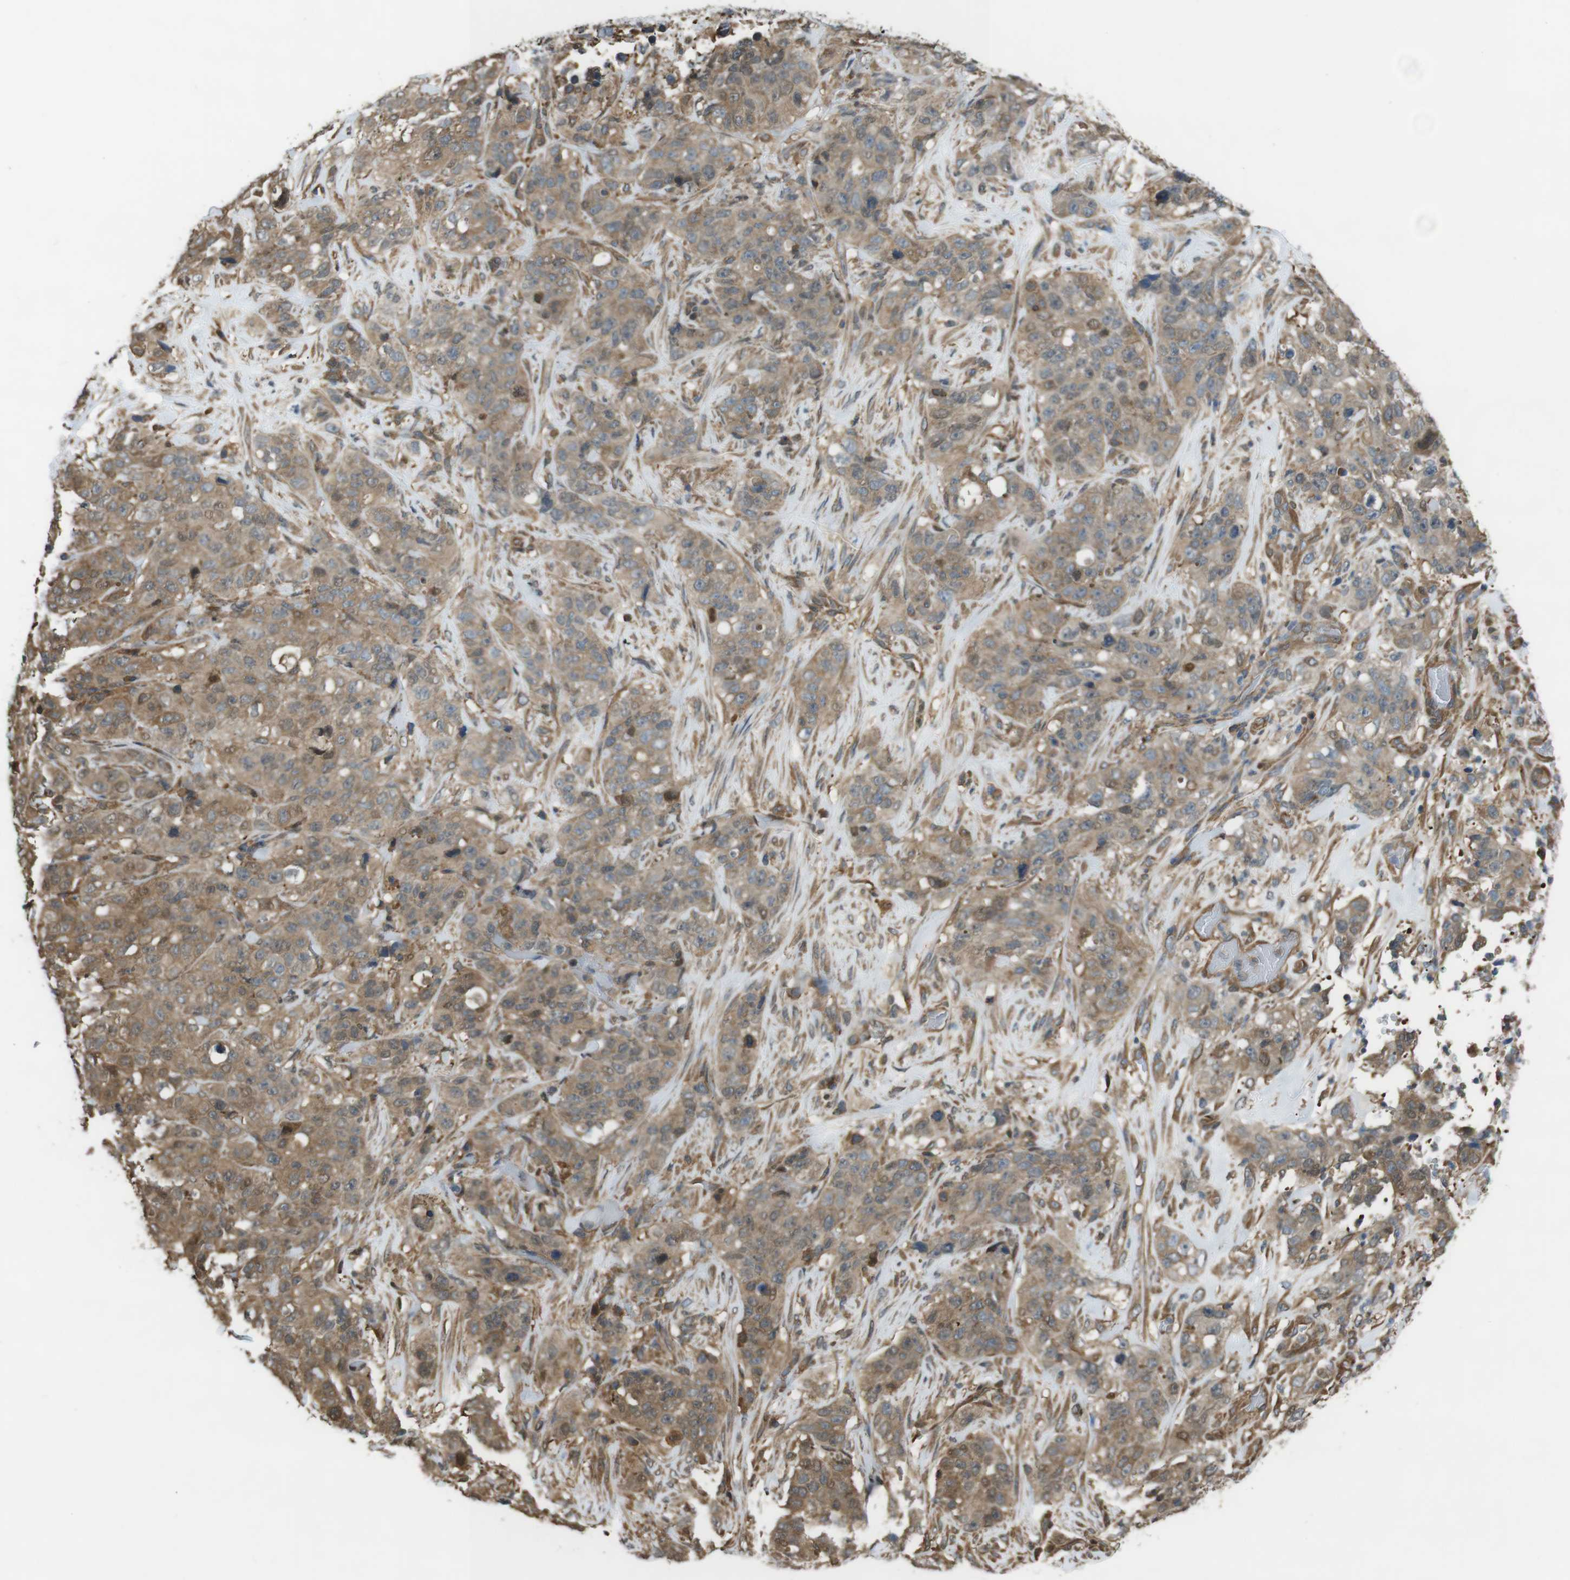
{"staining": {"intensity": "moderate", "quantity": ">75%", "location": "cytoplasmic/membranous"}, "tissue": "stomach cancer", "cell_type": "Tumor cells", "image_type": "cancer", "snomed": [{"axis": "morphology", "description": "Adenocarcinoma, NOS"}, {"axis": "topography", "description": "Stomach"}], "caption": "There is medium levels of moderate cytoplasmic/membranous expression in tumor cells of stomach adenocarcinoma, as demonstrated by immunohistochemical staining (brown color).", "gene": "ARHGDIA", "patient": {"sex": "male", "age": 48}}